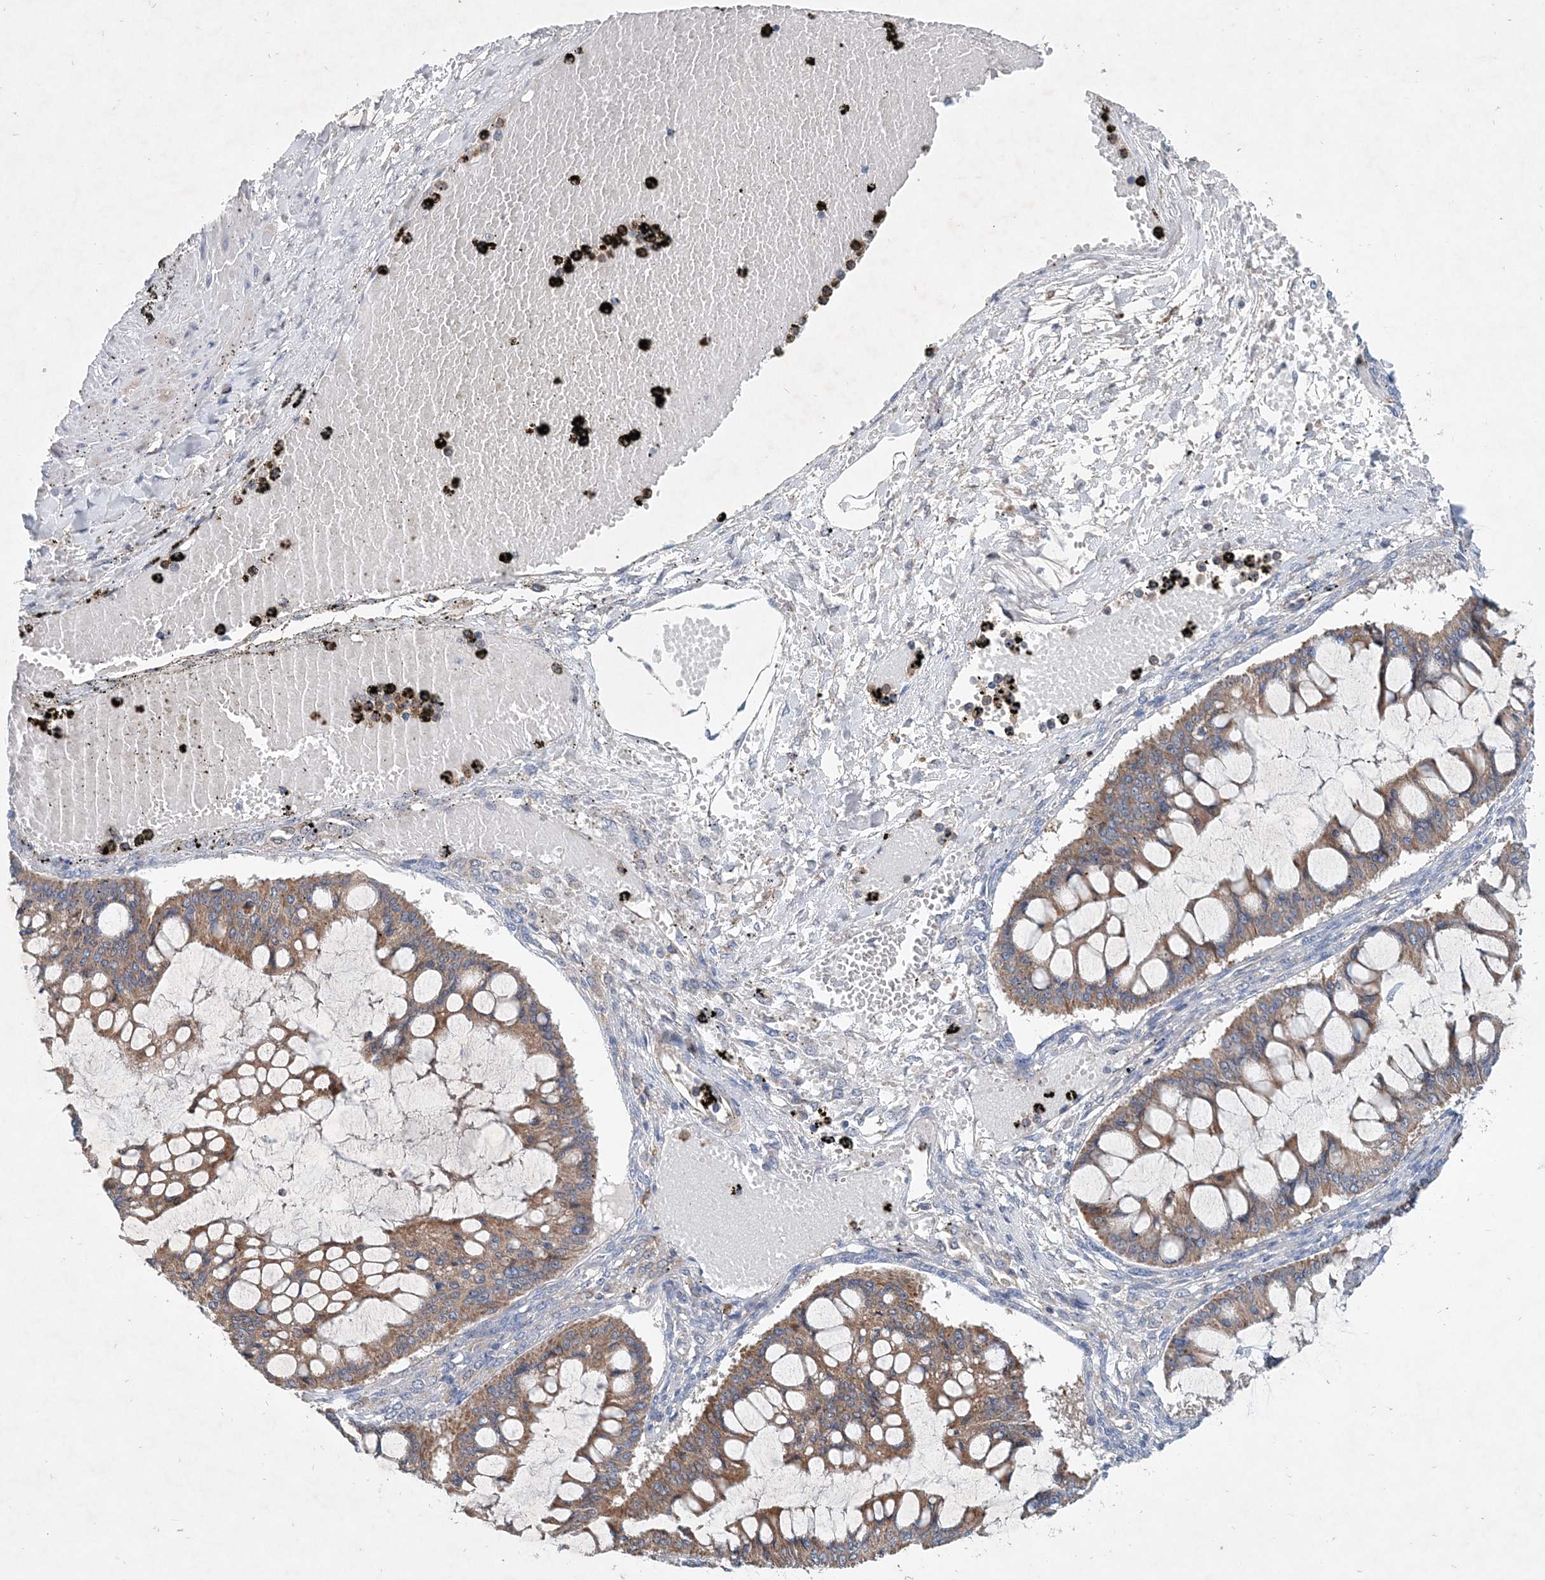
{"staining": {"intensity": "moderate", "quantity": ">75%", "location": "cytoplasmic/membranous"}, "tissue": "ovarian cancer", "cell_type": "Tumor cells", "image_type": "cancer", "snomed": [{"axis": "morphology", "description": "Cystadenocarcinoma, mucinous, NOS"}, {"axis": "topography", "description": "Ovary"}], "caption": "Ovarian cancer (mucinous cystadenocarcinoma) was stained to show a protein in brown. There is medium levels of moderate cytoplasmic/membranous expression in about >75% of tumor cells. (IHC, brightfield microscopy, high magnification).", "gene": "P2RY10", "patient": {"sex": "female", "age": 73}}